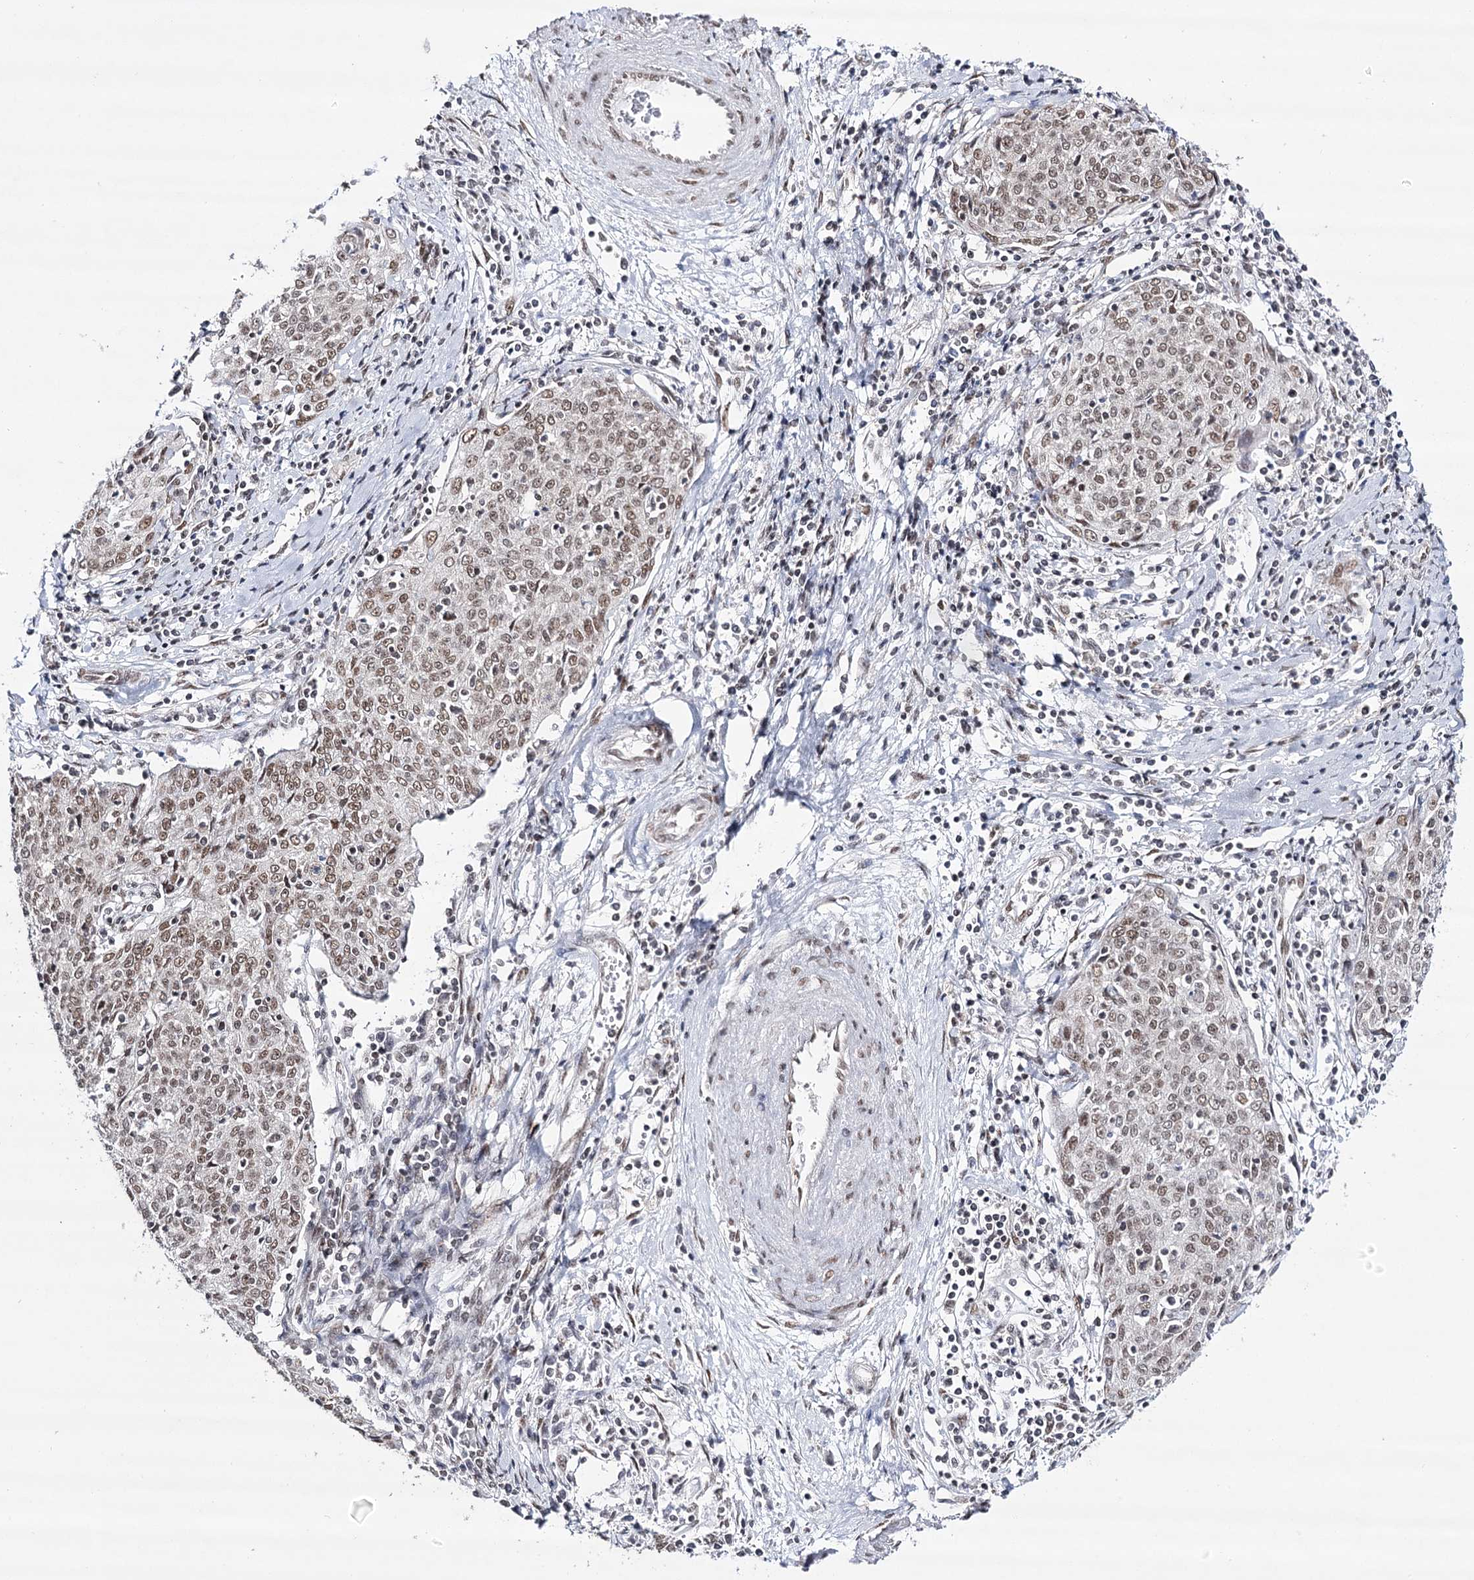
{"staining": {"intensity": "moderate", "quantity": ">75%", "location": "nuclear"}, "tissue": "cervical cancer", "cell_type": "Tumor cells", "image_type": "cancer", "snomed": [{"axis": "morphology", "description": "Squamous cell carcinoma, NOS"}, {"axis": "topography", "description": "Cervix"}], "caption": "The histopathology image reveals immunohistochemical staining of cervical cancer. There is moderate nuclear positivity is appreciated in approximately >75% of tumor cells.", "gene": "VGLL4", "patient": {"sex": "female", "age": 48}}